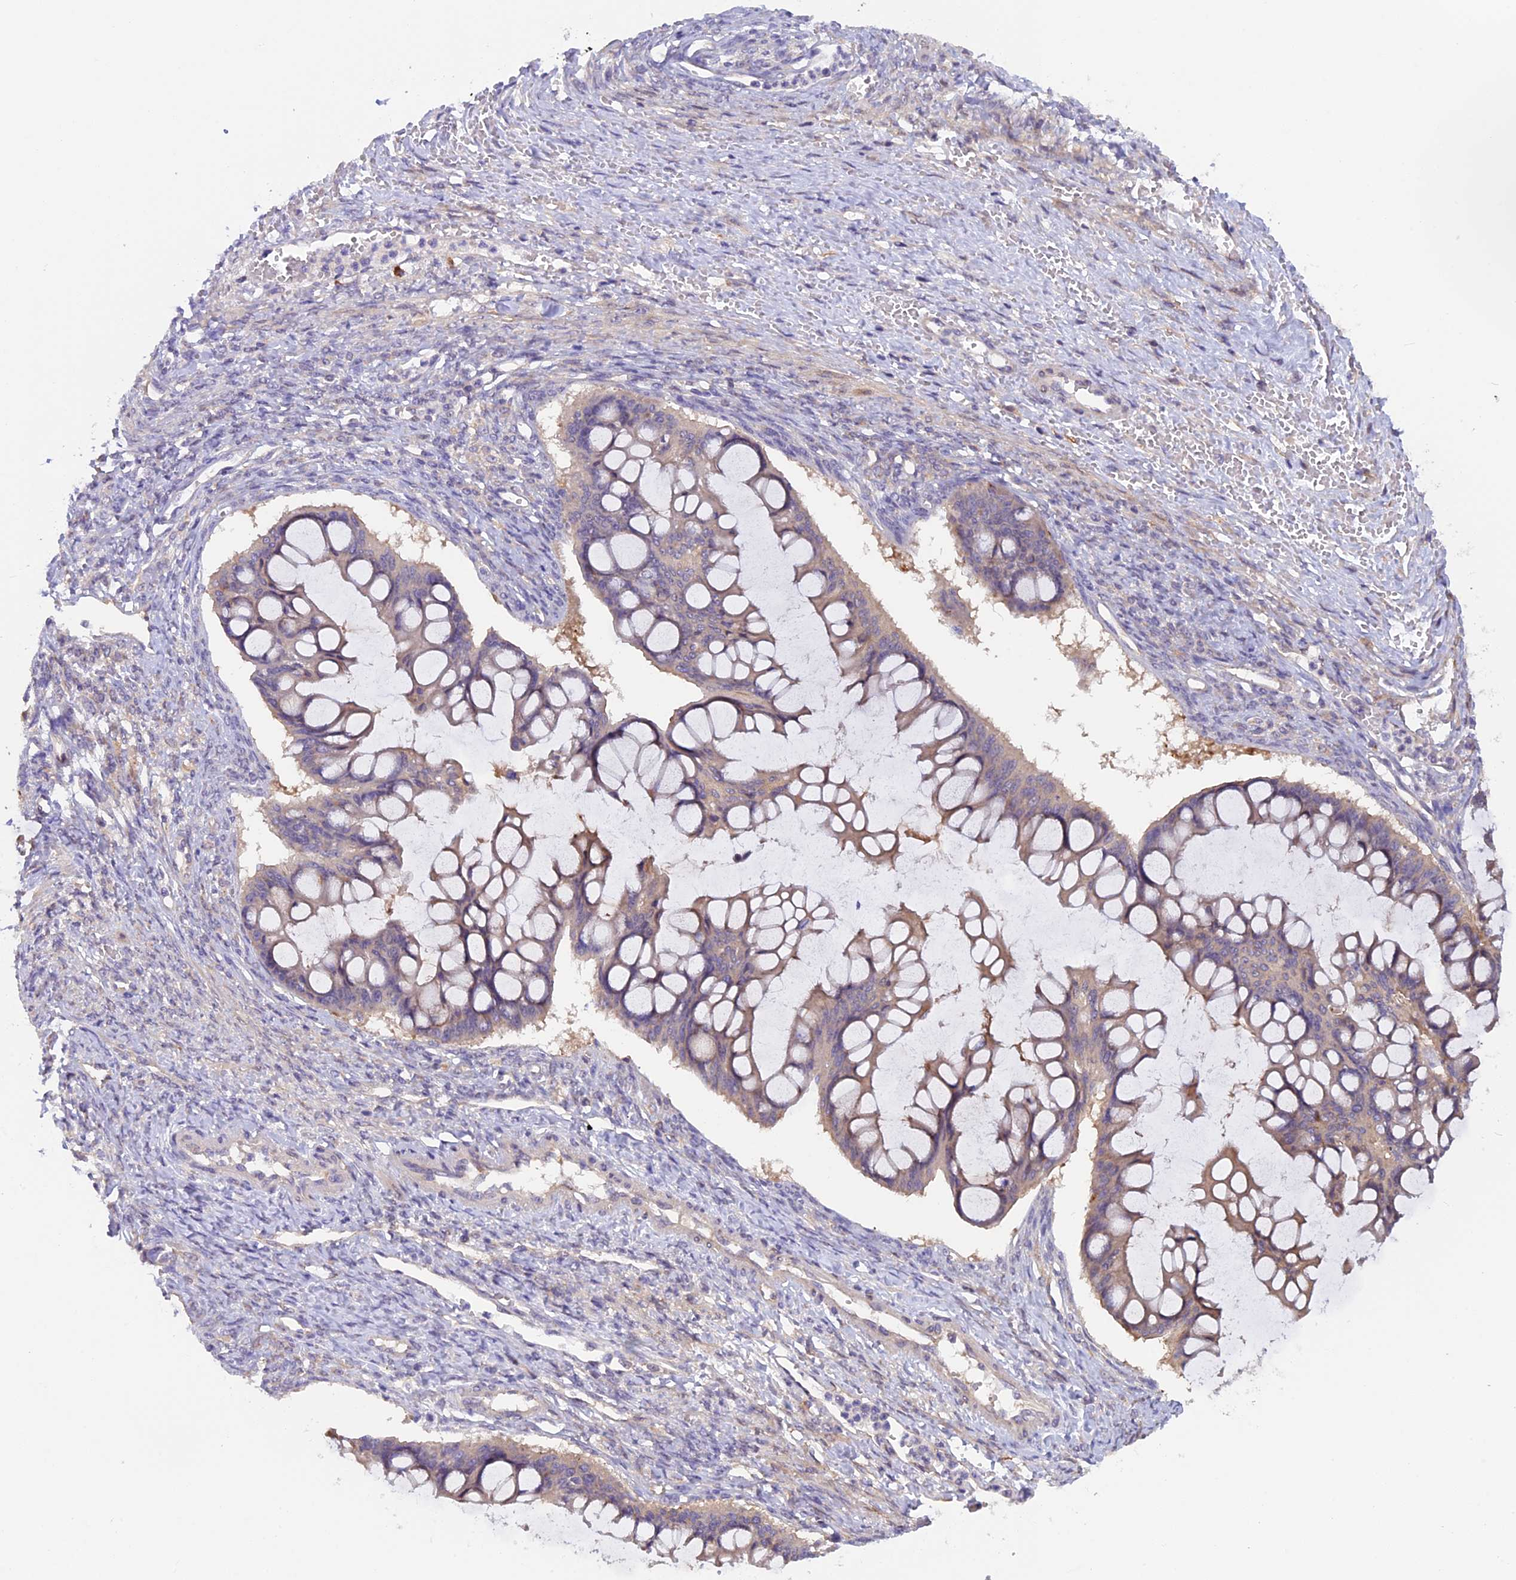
{"staining": {"intensity": "weak", "quantity": "<25%", "location": "cytoplasmic/membranous"}, "tissue": "ovarian cancer", "cell_type": "Tumor cells", "image_type": "cancer", "snomed": [{"axis": "morphology", "description": "Cystadenocarcinoma, mucinous, NOS"}, {"axis": "topography", "description": "Ovary"}], "caption": "Immunohistochemistry (IHC) of human ovarian cancer demonstrates no positivity in tumor cells.", "gene": "CCDC9B", "patient": {"sex": "female", "age": 73}}